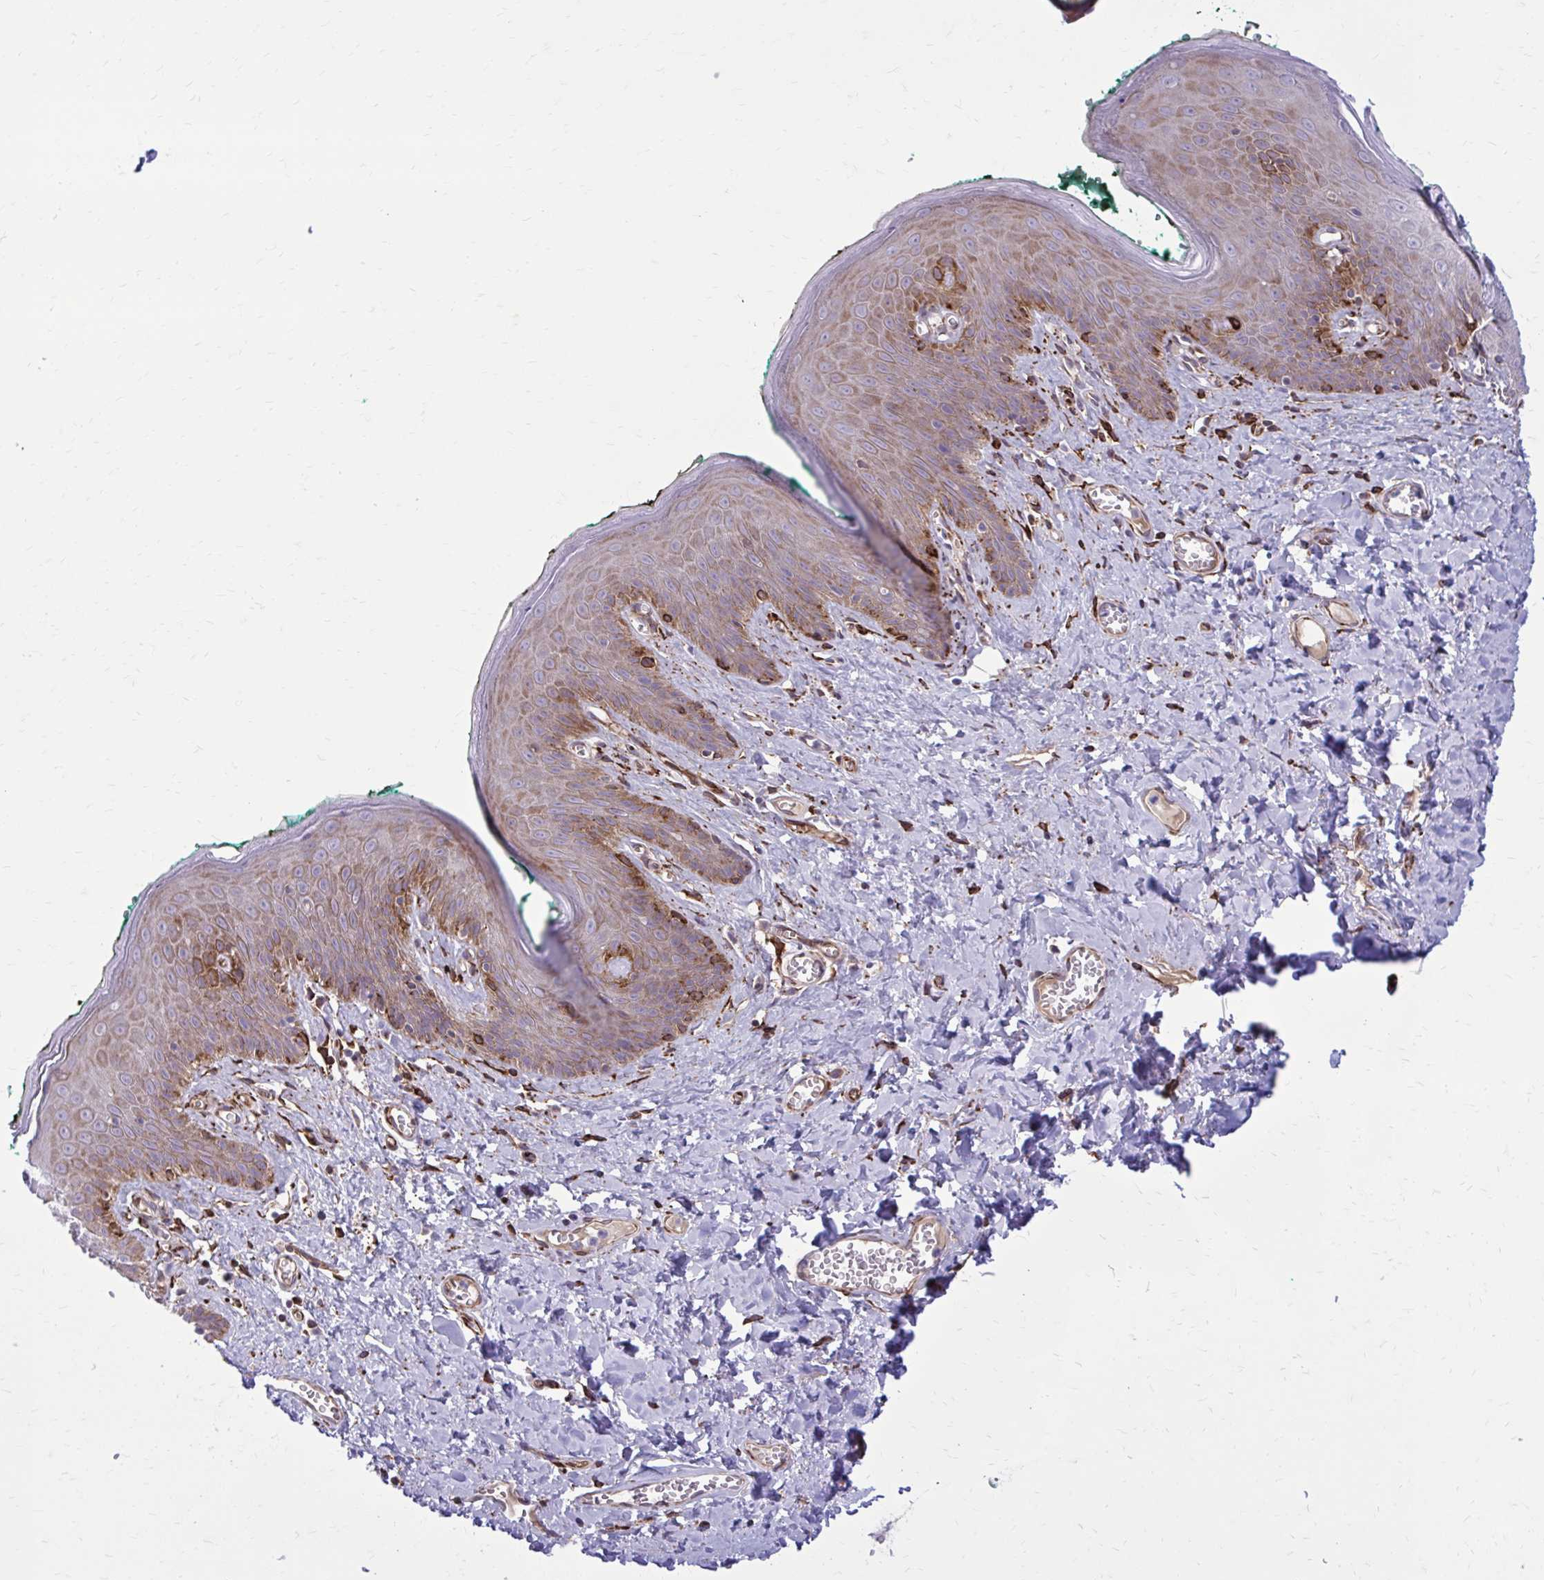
{"staining": {"intensity": "moderate", "quantity": ">75%", "location": "cytoplasmic/membranous"}, "tissue": "skin", "cell_type": "Epidermal cells", "image_type": "normal", "snomed": [{"axis": "morphology", "description": "Normal tissue, NOS"}, {"axis": "topography", "description": "Vulva"}, {"axis": "topography", "description": "Peripheral nerve tissue"}], "caption": "An IHC micrograph of benign tissue is shown. Protein staining in brown highlights moderate cytoplasmic/membranous positivity in skin within epidermal cells. (Stains: DAB in brown, nuclei in blue, Microscopy: brightfield microscopy at high magnification).", "gene": "BEND5", "patient": {"sex": "female", "age": 66}}